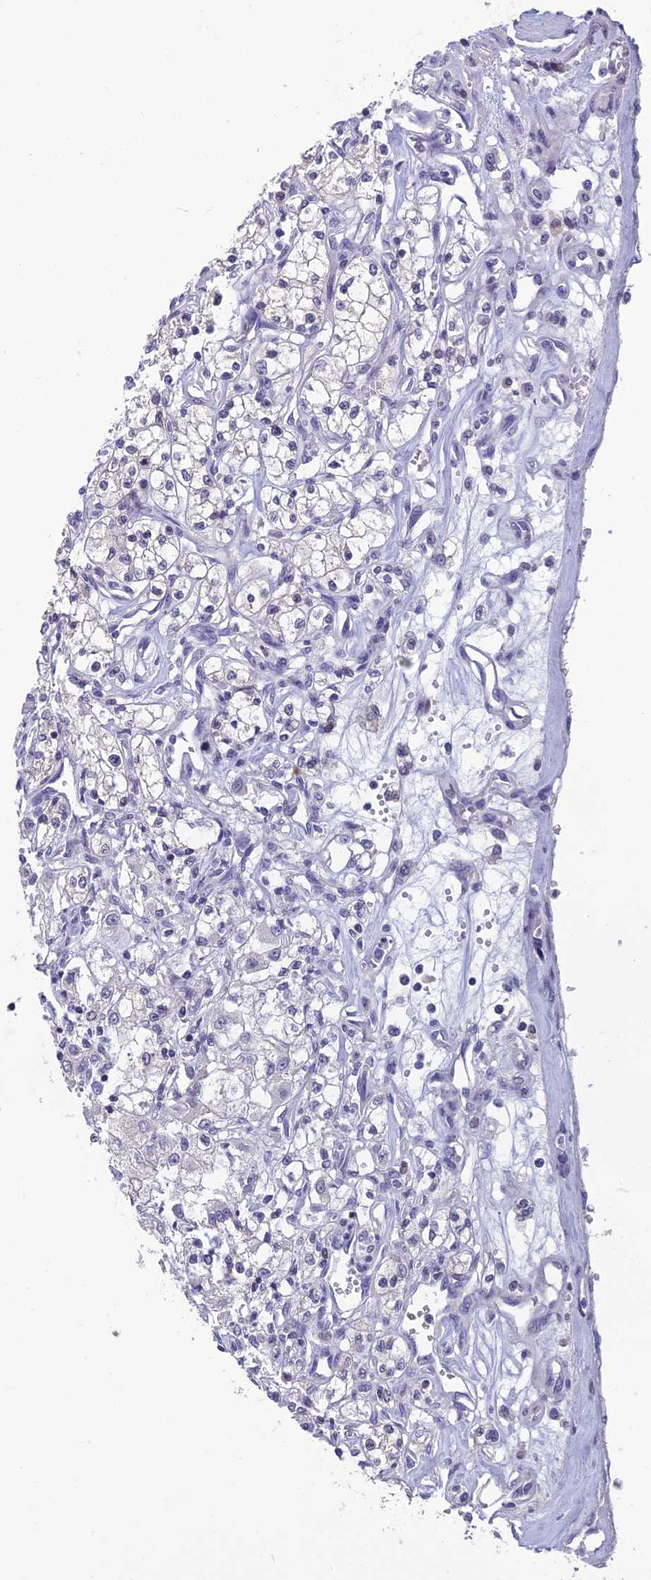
{"staining": {"intensity": "negative", "quantity": "none", "location": "none"}, "tissue": "renal cancer", "cell_type": "Tumor cells", "image_type": "cancer", "snomed": [{"axis": "morphology", "description": "Adenocarcinoma, NOS"}, {"axis": "topography", "description": "Kidney"}], "caption": "Protein analysis of renal cancer displays no significant expression in tumor cells.", "gene": "TMEM134", "patient": {"sex": "female", "age": 59}}